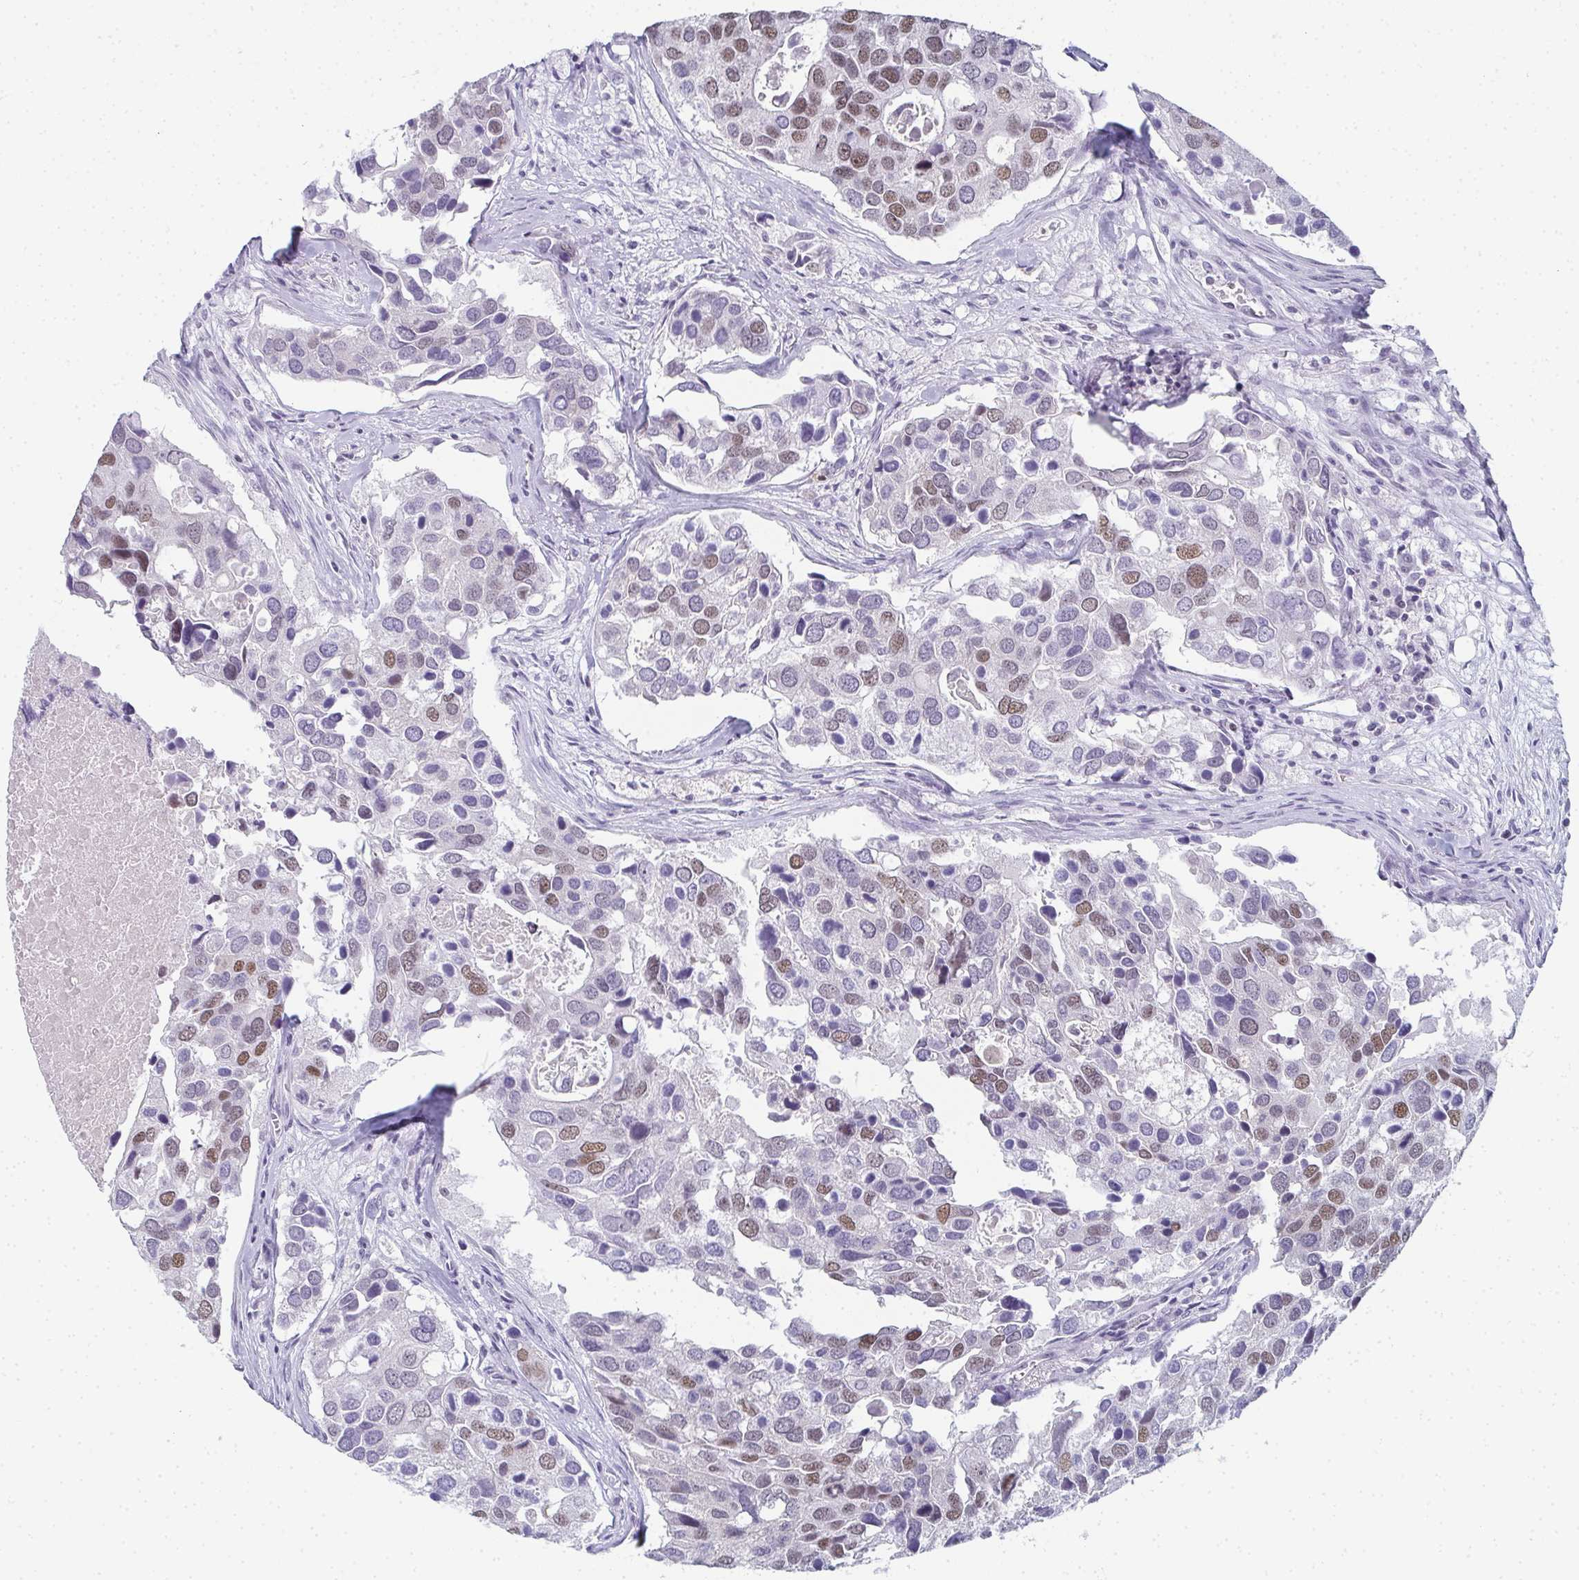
{"staining": {"intensity": "moderate", "quantity": "25%-75%", "location": "nuclear"}, "tissue": "breast cancer", "cell_type": "Tumor cells", "image_type": "cancer", "snomed": [{"axis": "morphology", "description": "Duct carcinoma"}, {"axis": "topography", "description": "Breast"}], "caption": "Tumor cells display medium levels of moderate nuclear positivity in approximately 25%-75% of cells in intraductal carcinoma (breast).", "gene": "PYCR3", "patient": {"sex": "female", "age": 83}}